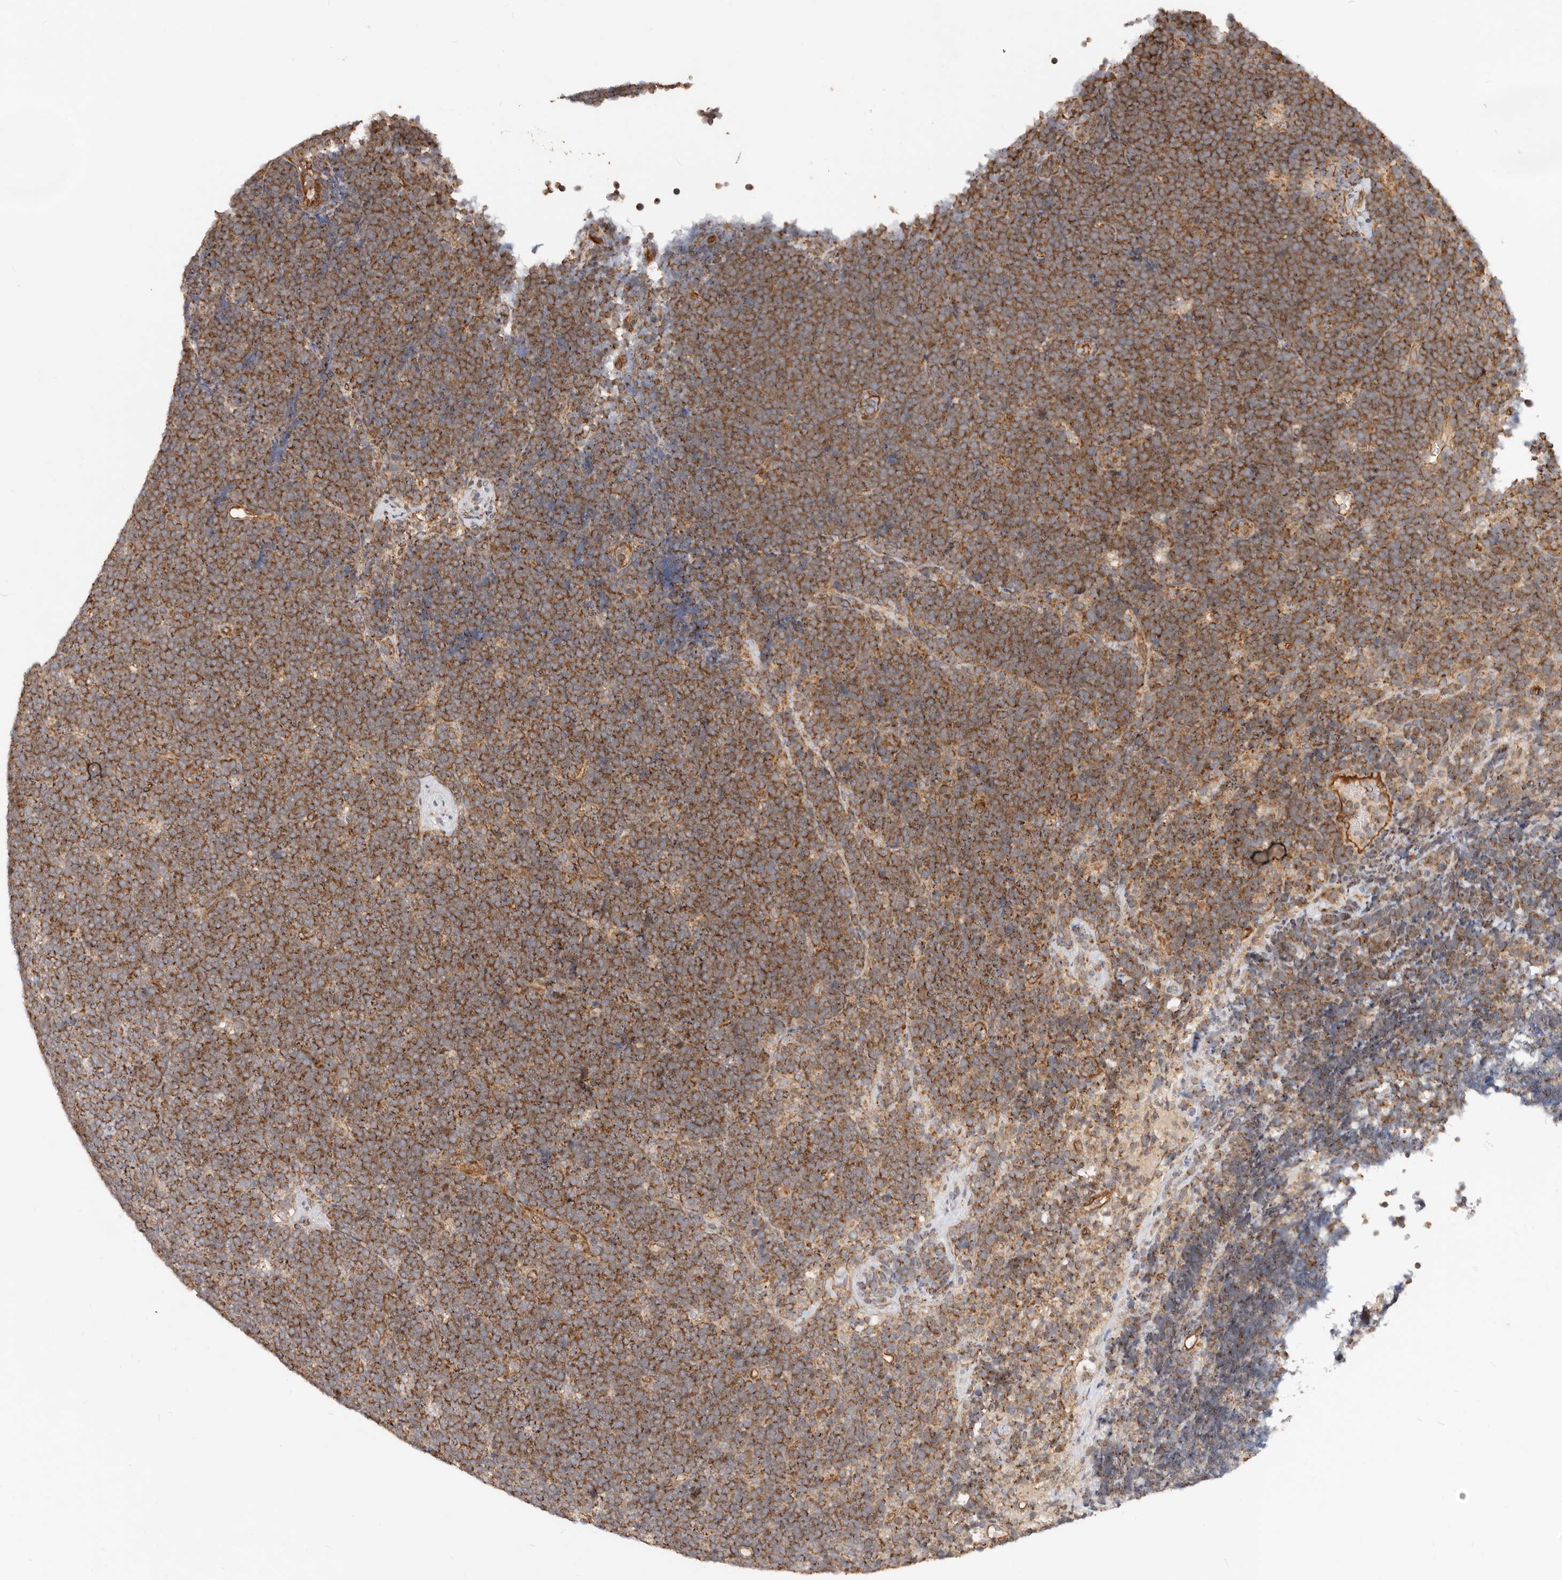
{"staining": {"intensity": "strong", "quantity": ">75%", "location": "cytoplasmic/membranous"}, "tissue": "lymphoma", "cell_type": "Tumor cells", "image_type": "cancer", "snomed": [{"axis": "morphology", "description": "Malignant lymphoma, non-Hodgkin's type, High grade"}, {"axis": "topography", "description": "Lymph node"}], "caption": "Protein expression analysis of high-grade malignant lymphoma, non-Hodgkin's type exhibits strong cytoplasmic/membranous staining in about >75% of tumor cells.", "gene": "USP49", "patient": {"sex": "male", "age": 13}}